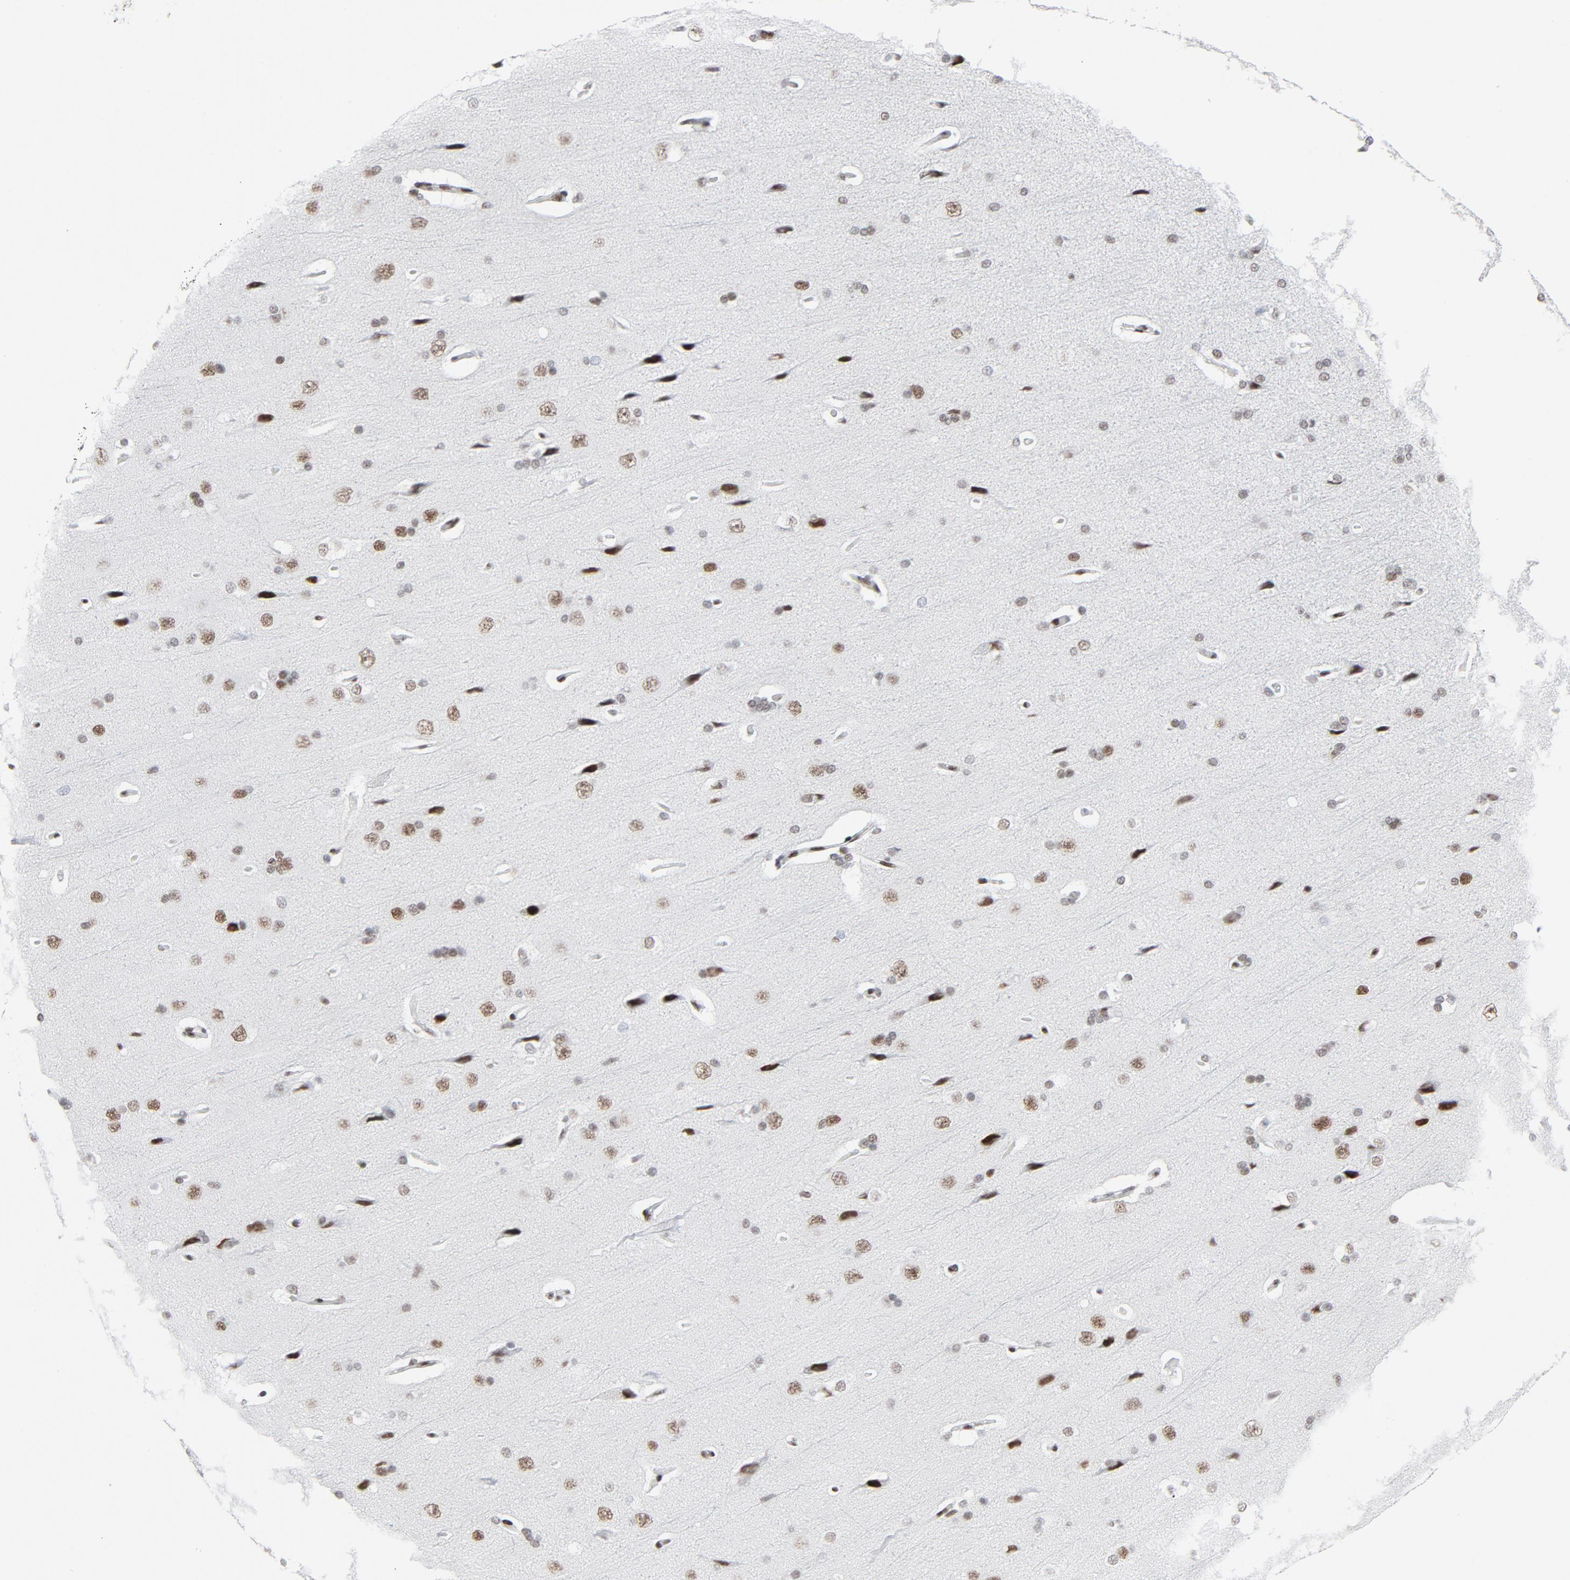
{"staining": {"intensity": "negative", "quantity": "none", "location": "none"}, "tissue": "cerebral cortex", "cell_type": "Endothelial cells", "image_type": "normal", "snomed": [{"axis": "morphology", "description": "Normal tissue, NOS"}, {"axis": "topography", "description": "Cerebral cortex"}], "caption": "Cerebral cortex was stained to show a protein in brown. There is no significant staining in endothelial cells. (DAB (3,3'-diaminobenzidine) immunohistochemistry visualized using brightfield microscopy, high magnification).", "gene": "HSF1", "patient": {"sex": "male", "age": 62}}